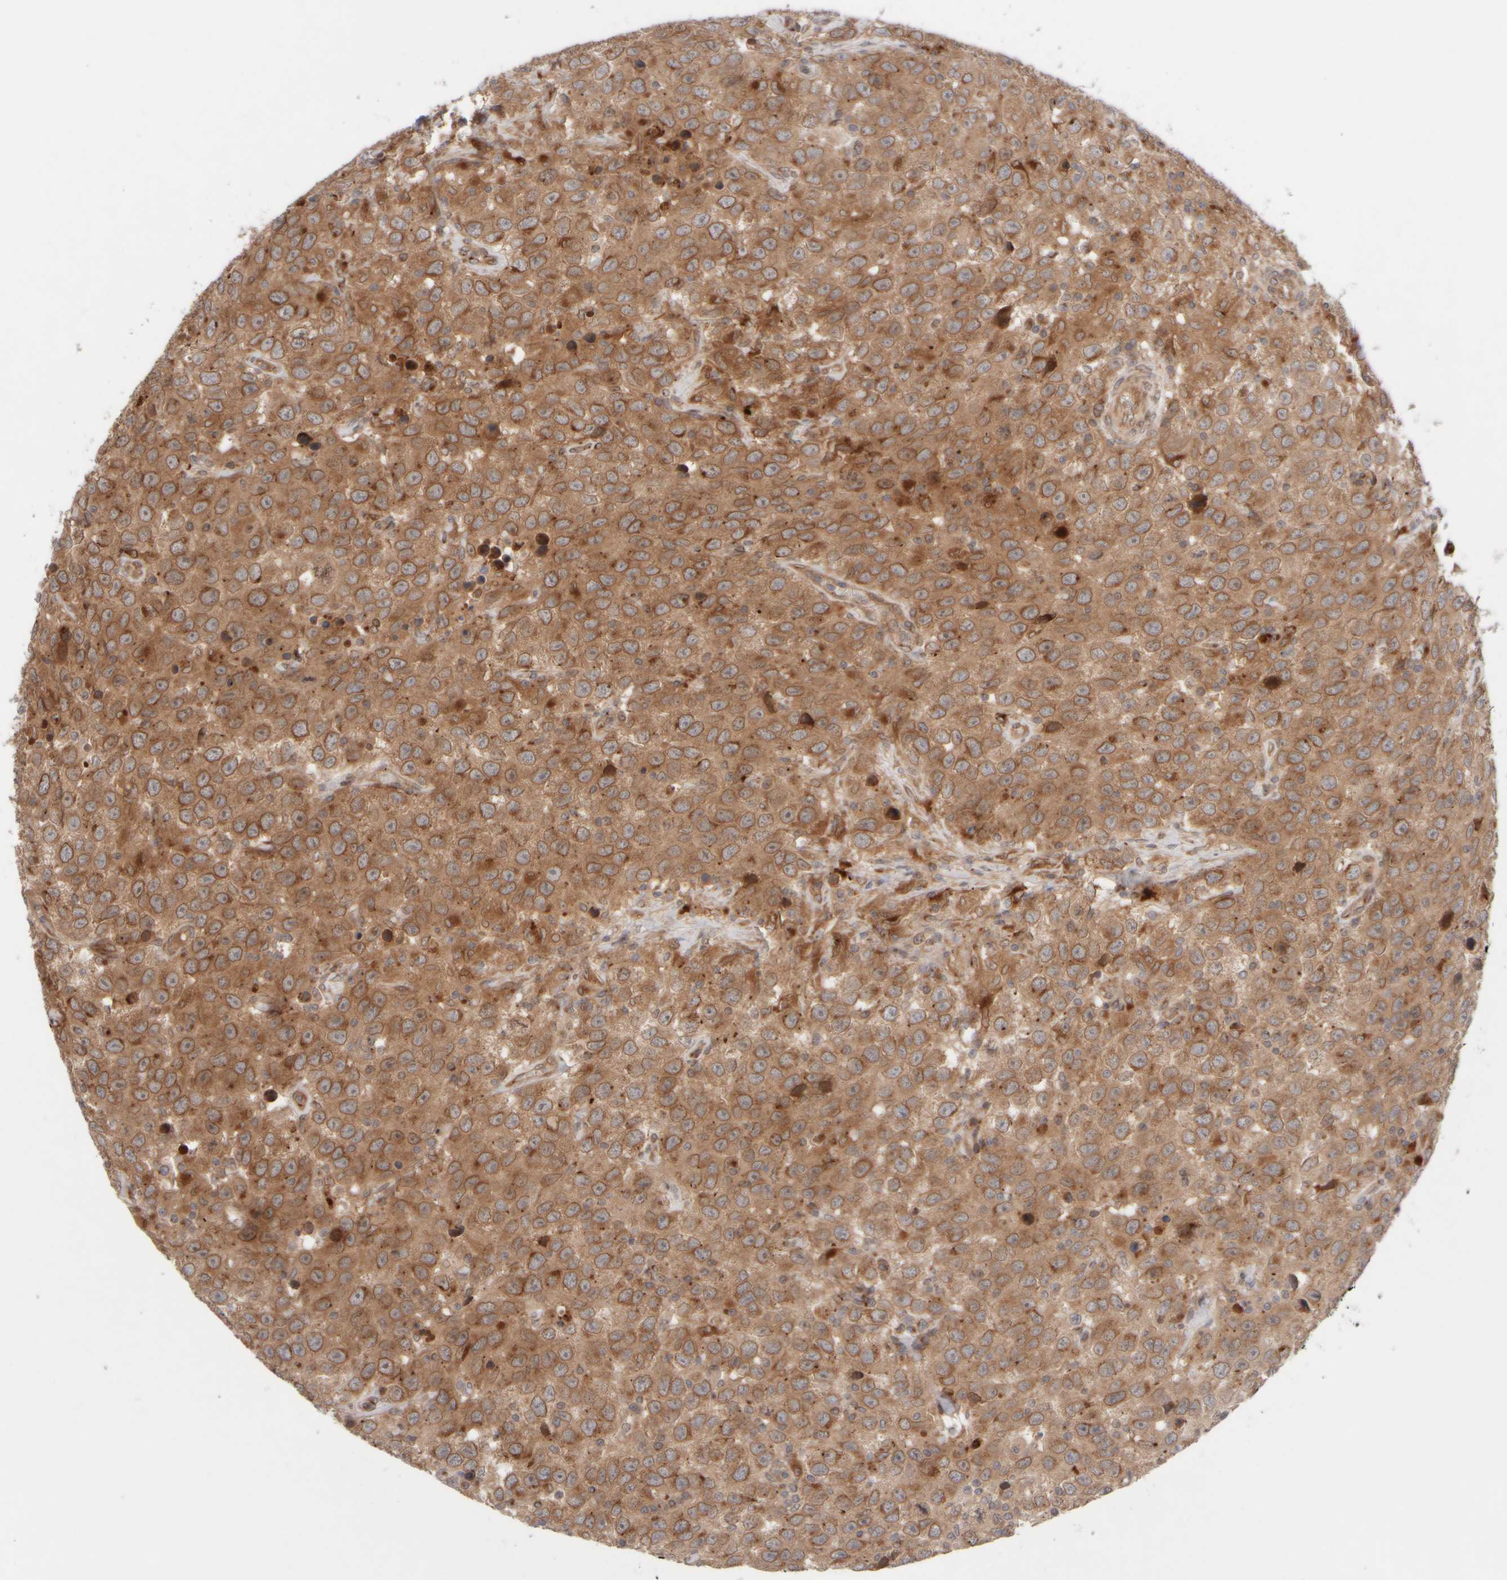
{"staining": {"intensity": "moderate", "quantity": ">75%", "location": "cytoplasmic/membranous,nuclear"}, "tissue": "testis cancer", "cell_type": "Tumor cells", "image_type": "cancer", "snomed": [{"axis": "morphology", "description": "Seminoma, NOS"}, {"axis": "topography", "description": "Testis"}], "caption": "Testis cancer (seminoma) tissue reveals moderate cytoplasmic/membranous and nuclear staining in approximately >75% of tumor cells, visualized by immunohistochemistry.", "gene": "GCN1", "patient": {"sex": "male", "age": 41}}